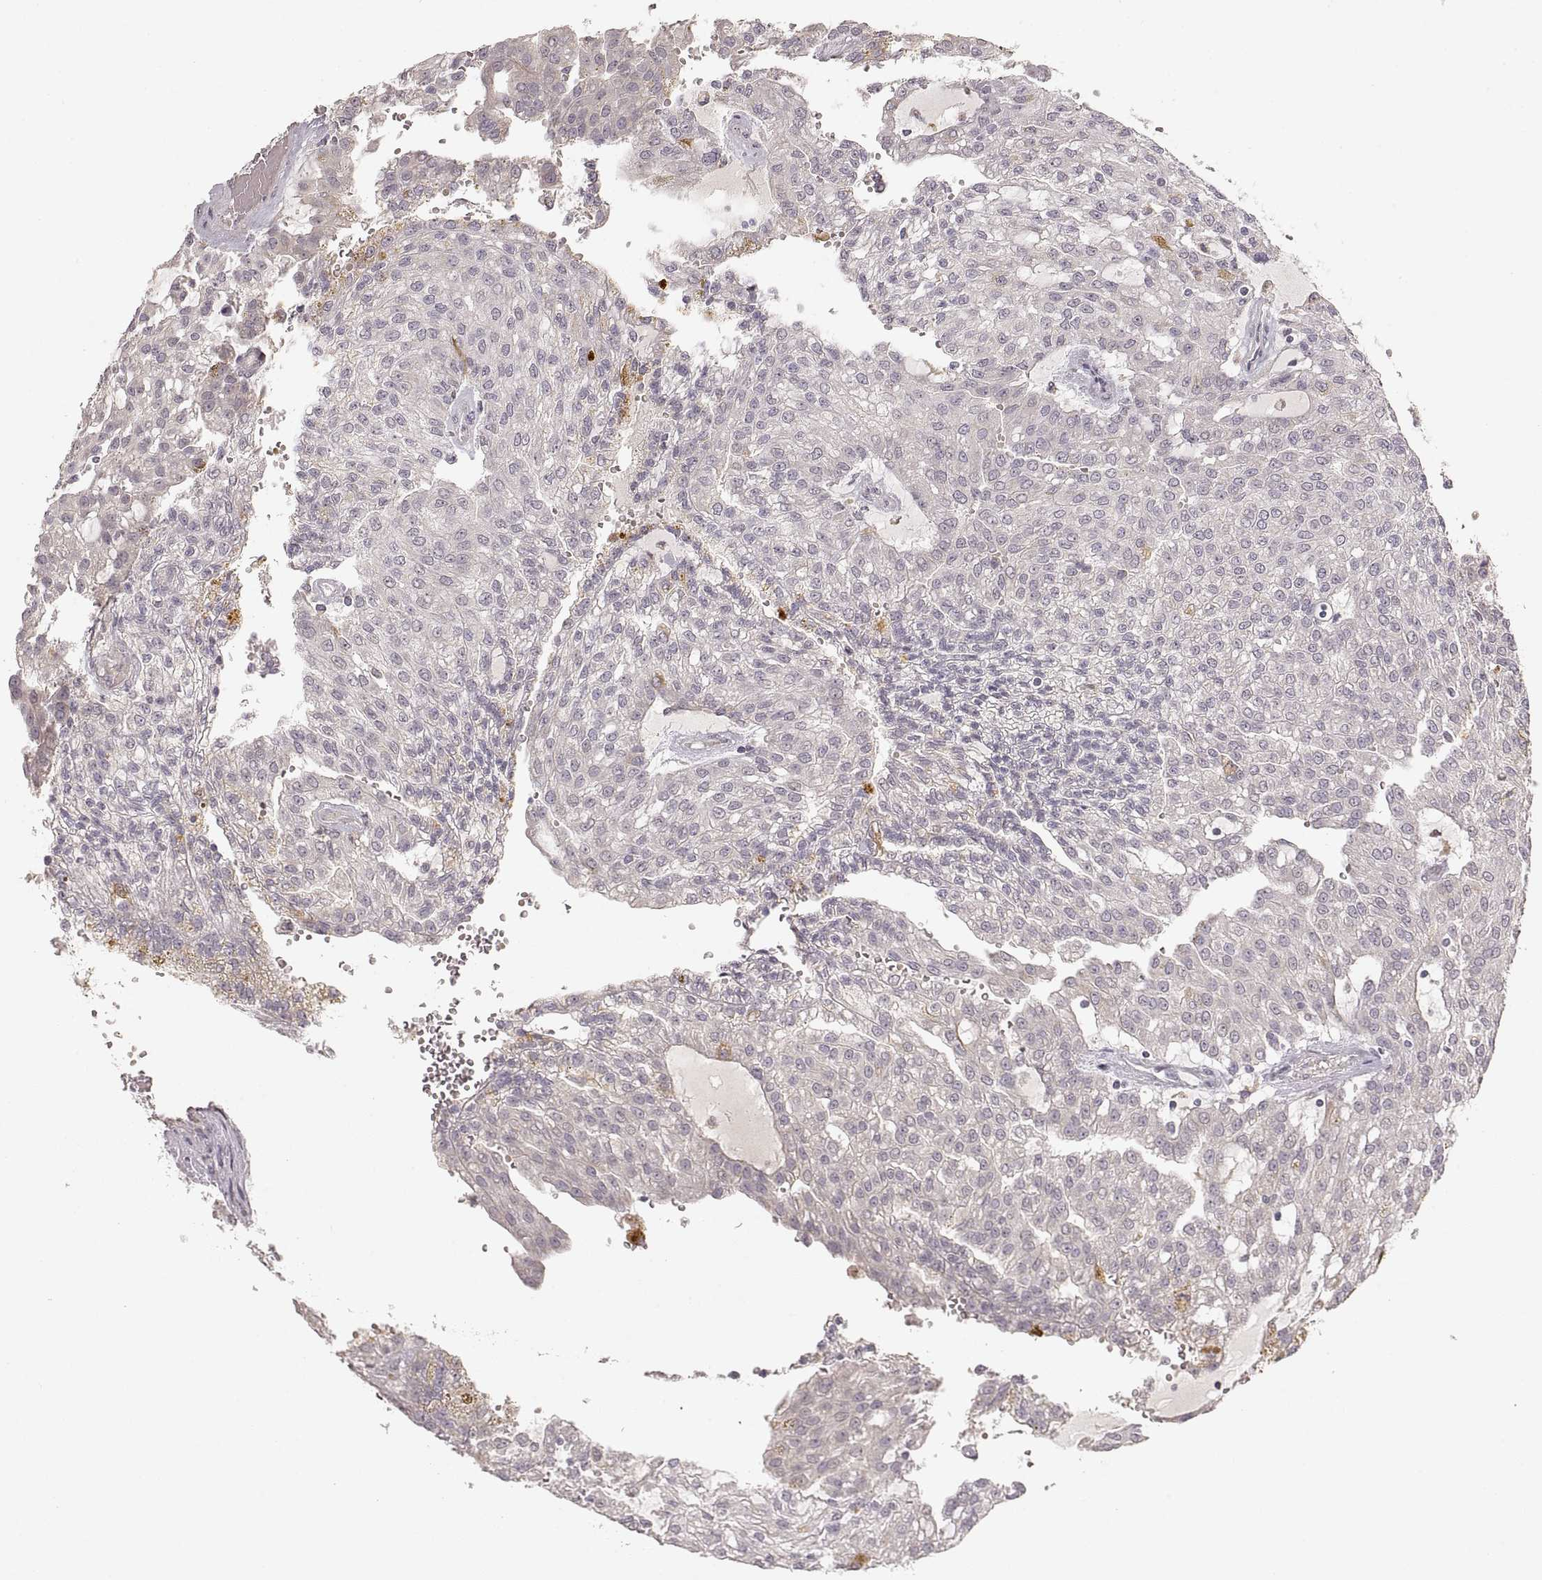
{"staining": {"intensity": "negative", "quantity": "none", "location": "none"}, "tissue": "renal cancer", "cell_type": "Tumor cells", "image_type": "cancer", "snomed": [{"axis": "morphology", "description": "Adenocarcinoma, NOS"}, {"axis": "topography", "description": "Kidney"}], "caption": "Renal cancer was stained to show a protein in brown. There is no significant positivity in tumor cells.", "gene": "LAMC2", "patient": {"sex": "male", "age": 63}}